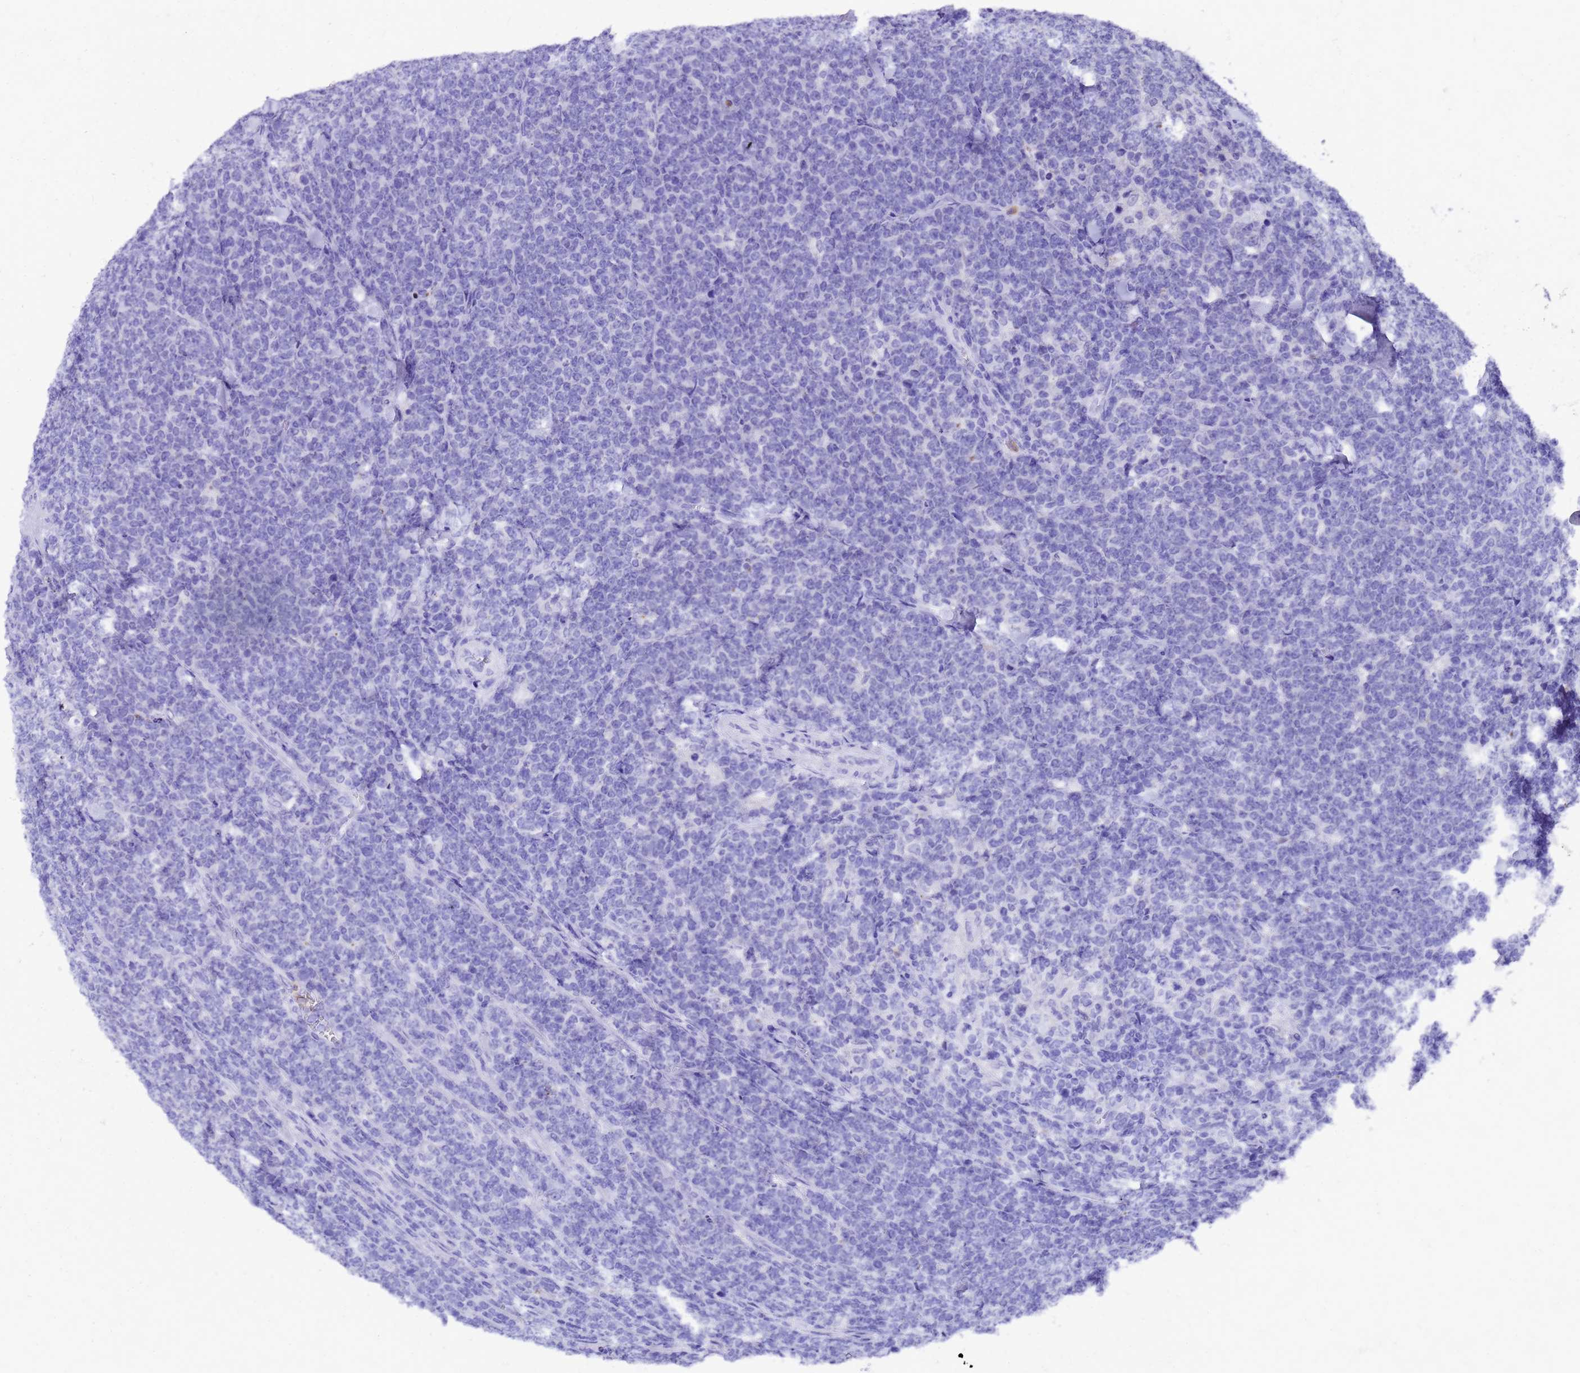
{"staining": {"intensity": "negative", "quantity": "none", "location": "none"}, "tissue": "lymphoma", "cell_type": "Tumor cells", "image_type": "cancer", "snomed": [{"axis": "morphology", "description": "Malignant lymphoma, non-Hodgkin's type, High grade"}, {"axis": "topography", "description": "Small intestine"}], "caption": "The micrograph exhibits no staining of tumor cells in lymphoma.", "gene": "SMIM21", "patient": {"sex": "male", "age": 8}}